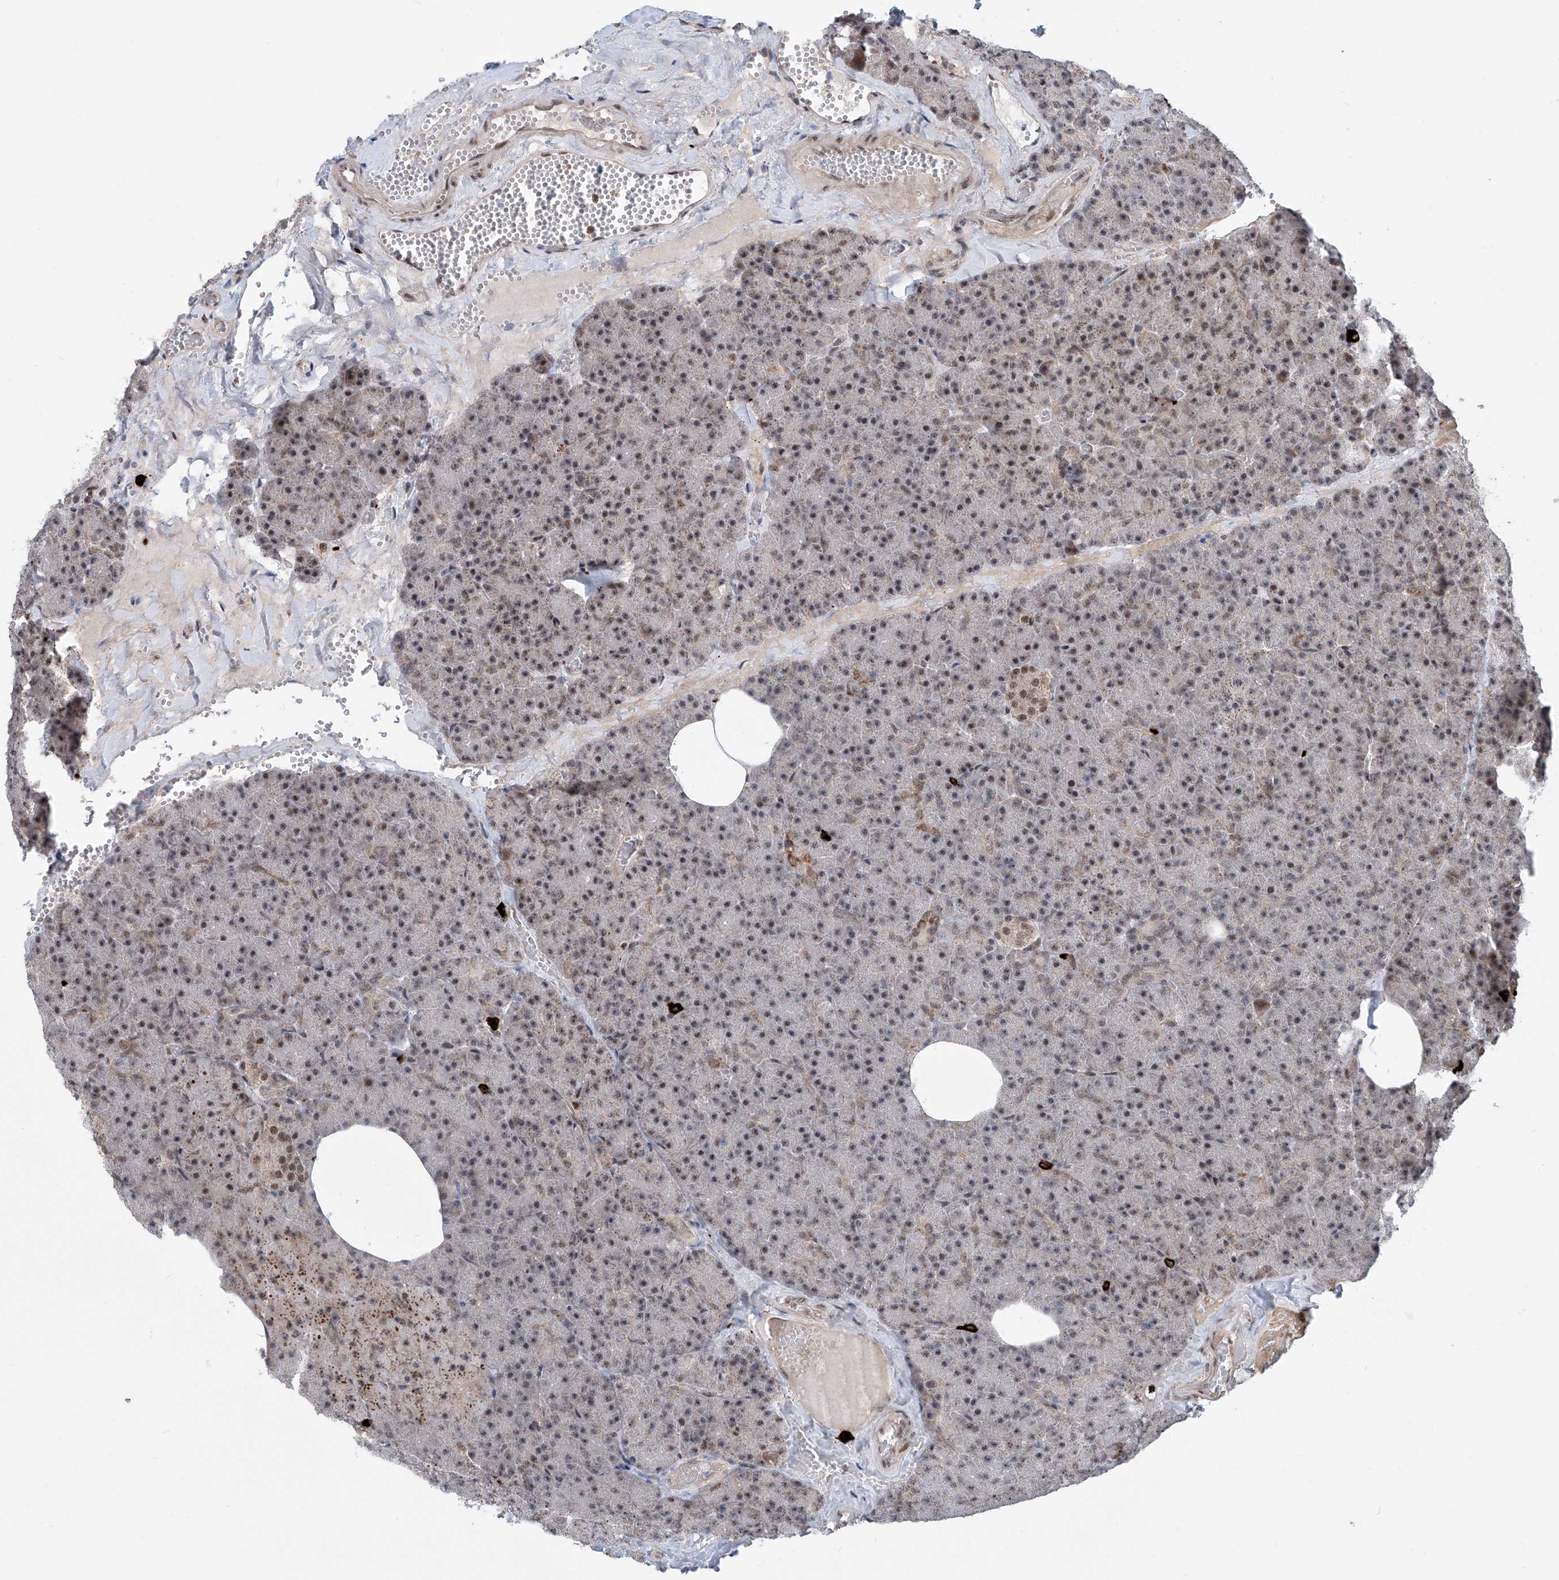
{"staining": {"intensity": "weak", "quantity": "25%-75%", "location": "cytoplasmic/membranous,nuclear"}, "tissue": "pancreas", "cell_type": "Exocrine glandular cells", "image_type": "normal", "snomed": [{"axis": "morphology", "description": "Normal tissue, NOS"}, {"axis": "morphology", "description": "Carcinoid, malignant, NOS"}, {"axis": "topography", "description": "Pancreas"}], "caption": "High-magnification brightfield microscopy of normal pancreas stained with DAB (brown) and counterstained with hematoxylin (blue). exocrine glandular cells exhibit weak cytoplasmic/membranous,nuclear staining is seen in about25%-75% of cells.", "gene": "SDE2", "patient": {"sex": "female", "age": 35}}